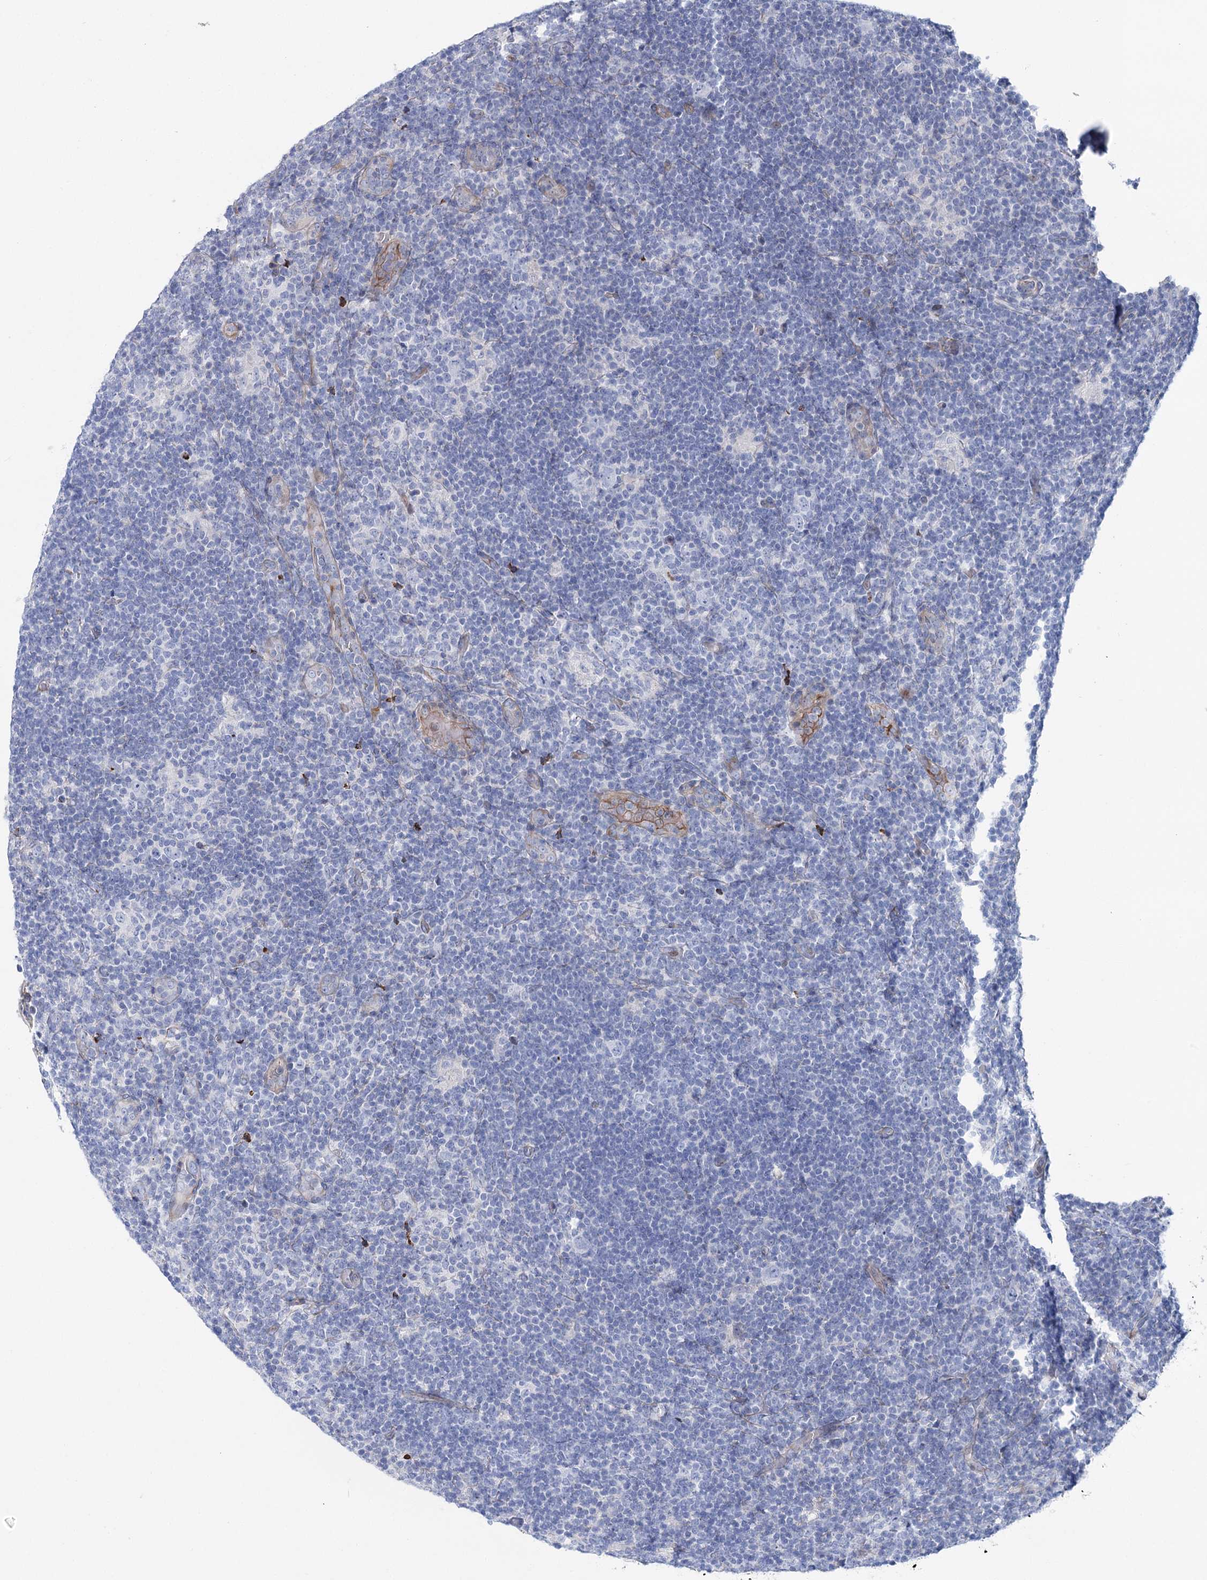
{"staining": {"intensity": "negative", "quantity": "none", "location": "none"}, "tissue": "lymphoma", "cell_type": "Tumor cells", "image_type": "cancer", "snomed": [{"axis": "morphology", "description": "Hodgkin's disease, NOS"}, {"axis": "topography", "description": "Lymph node"}], "caption": "This photomicrograph is of Hodgkin's disease stained with immunohistochemistry to label a protein in brown with the nuclei are counter-stained blue. There is no expression in tumor cells.", "gene": "ANKRD23", "patient": {"sex": "female", "age": 57}}